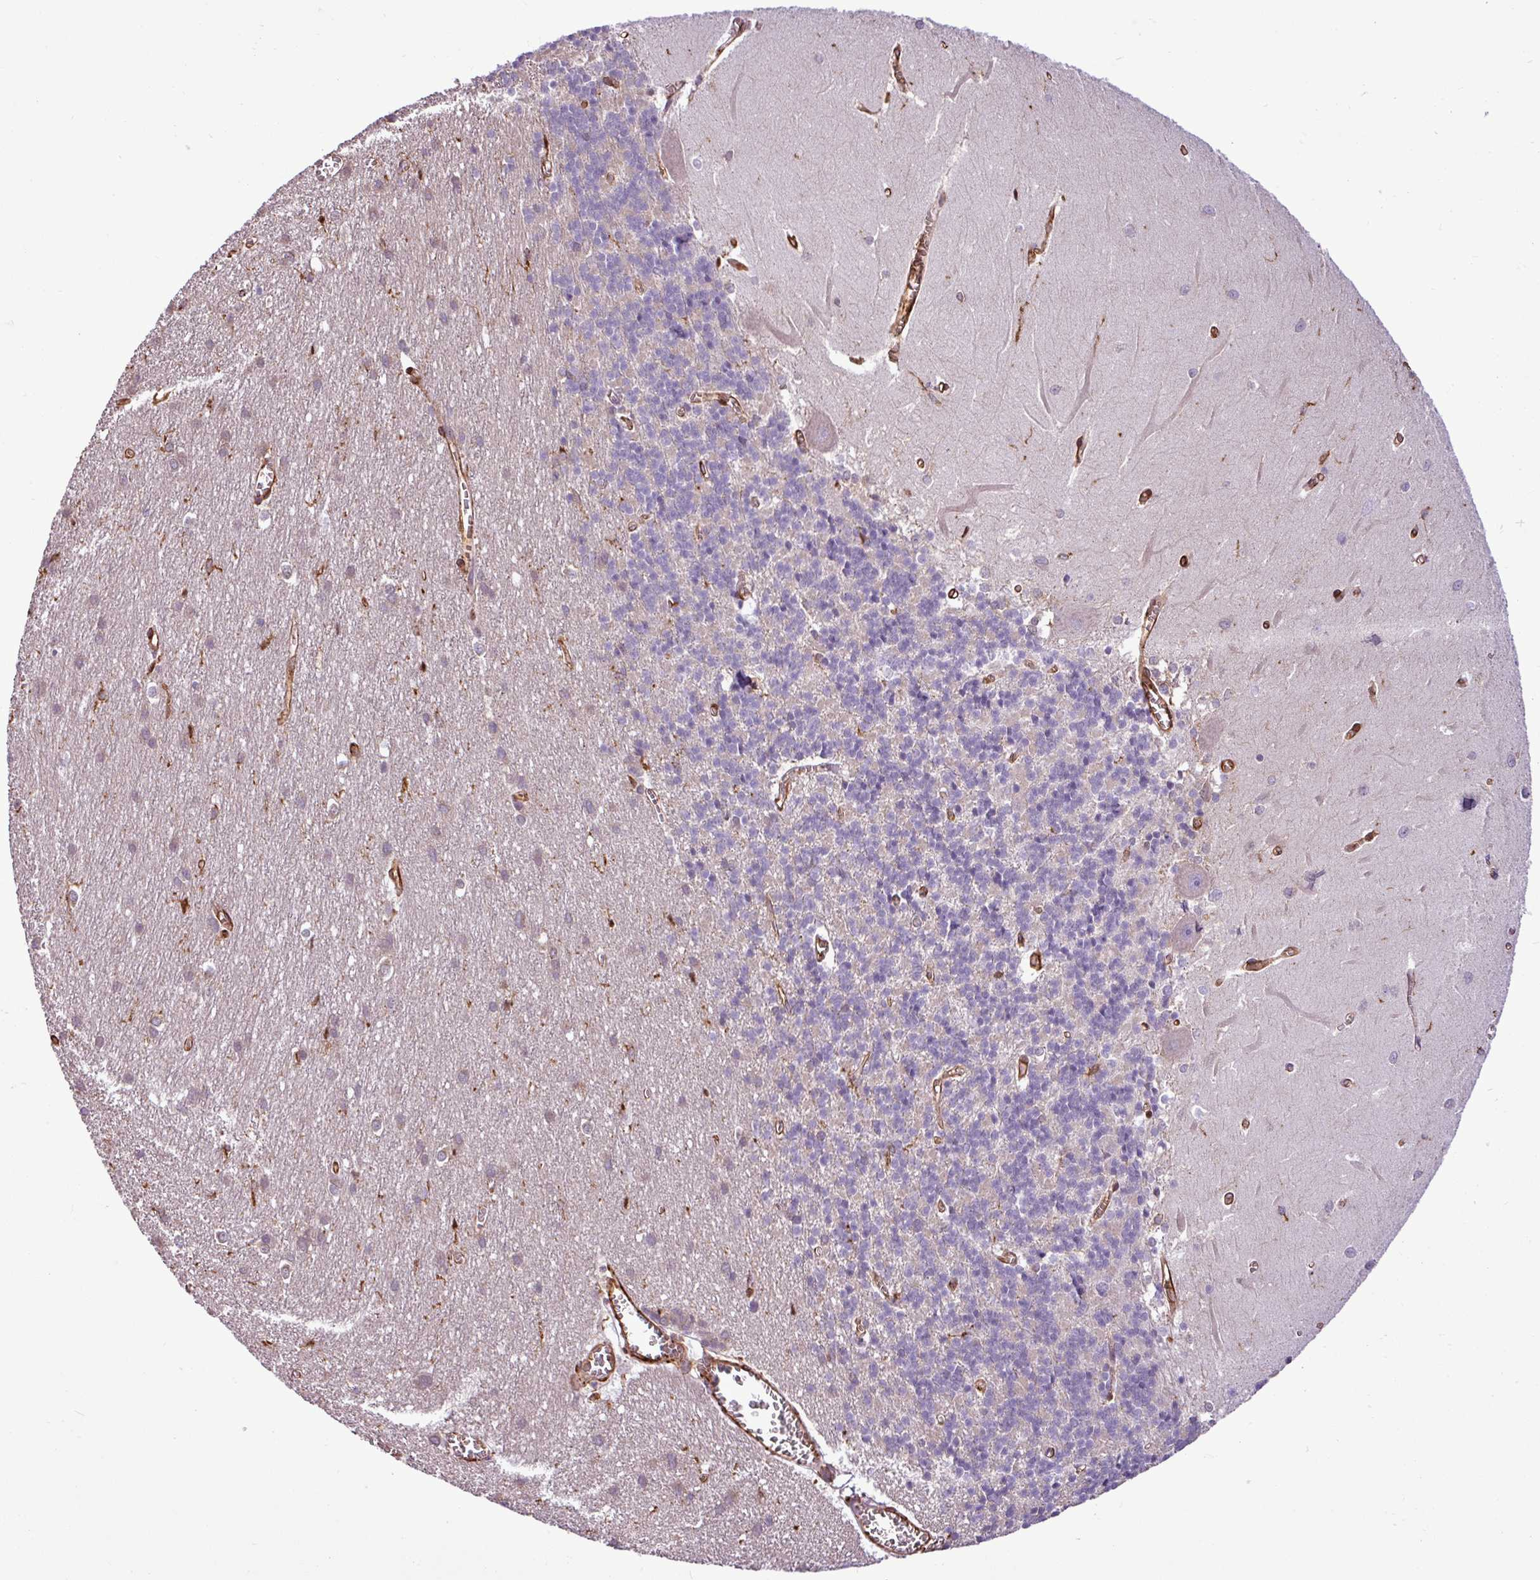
{"staining": {"intensity": "negative", "quantity": "none", "location": "none"}, "tissue": "cerebellum", "cell_type": "Cells in granular layer", "image_type": "normal", "snomed": [{"axis": "morphology", "description": "Normal tissue, NOS"}, {"axis": "topography", "description": "Cerebellum"}], "caption": "This is an immunohistochemistry photomicrograph of unremarkable human cerebellum. There is no positivity in cells in granular layer.", "gene": "PACSIN2", "patient": {"sex": "male", "age": 37}}